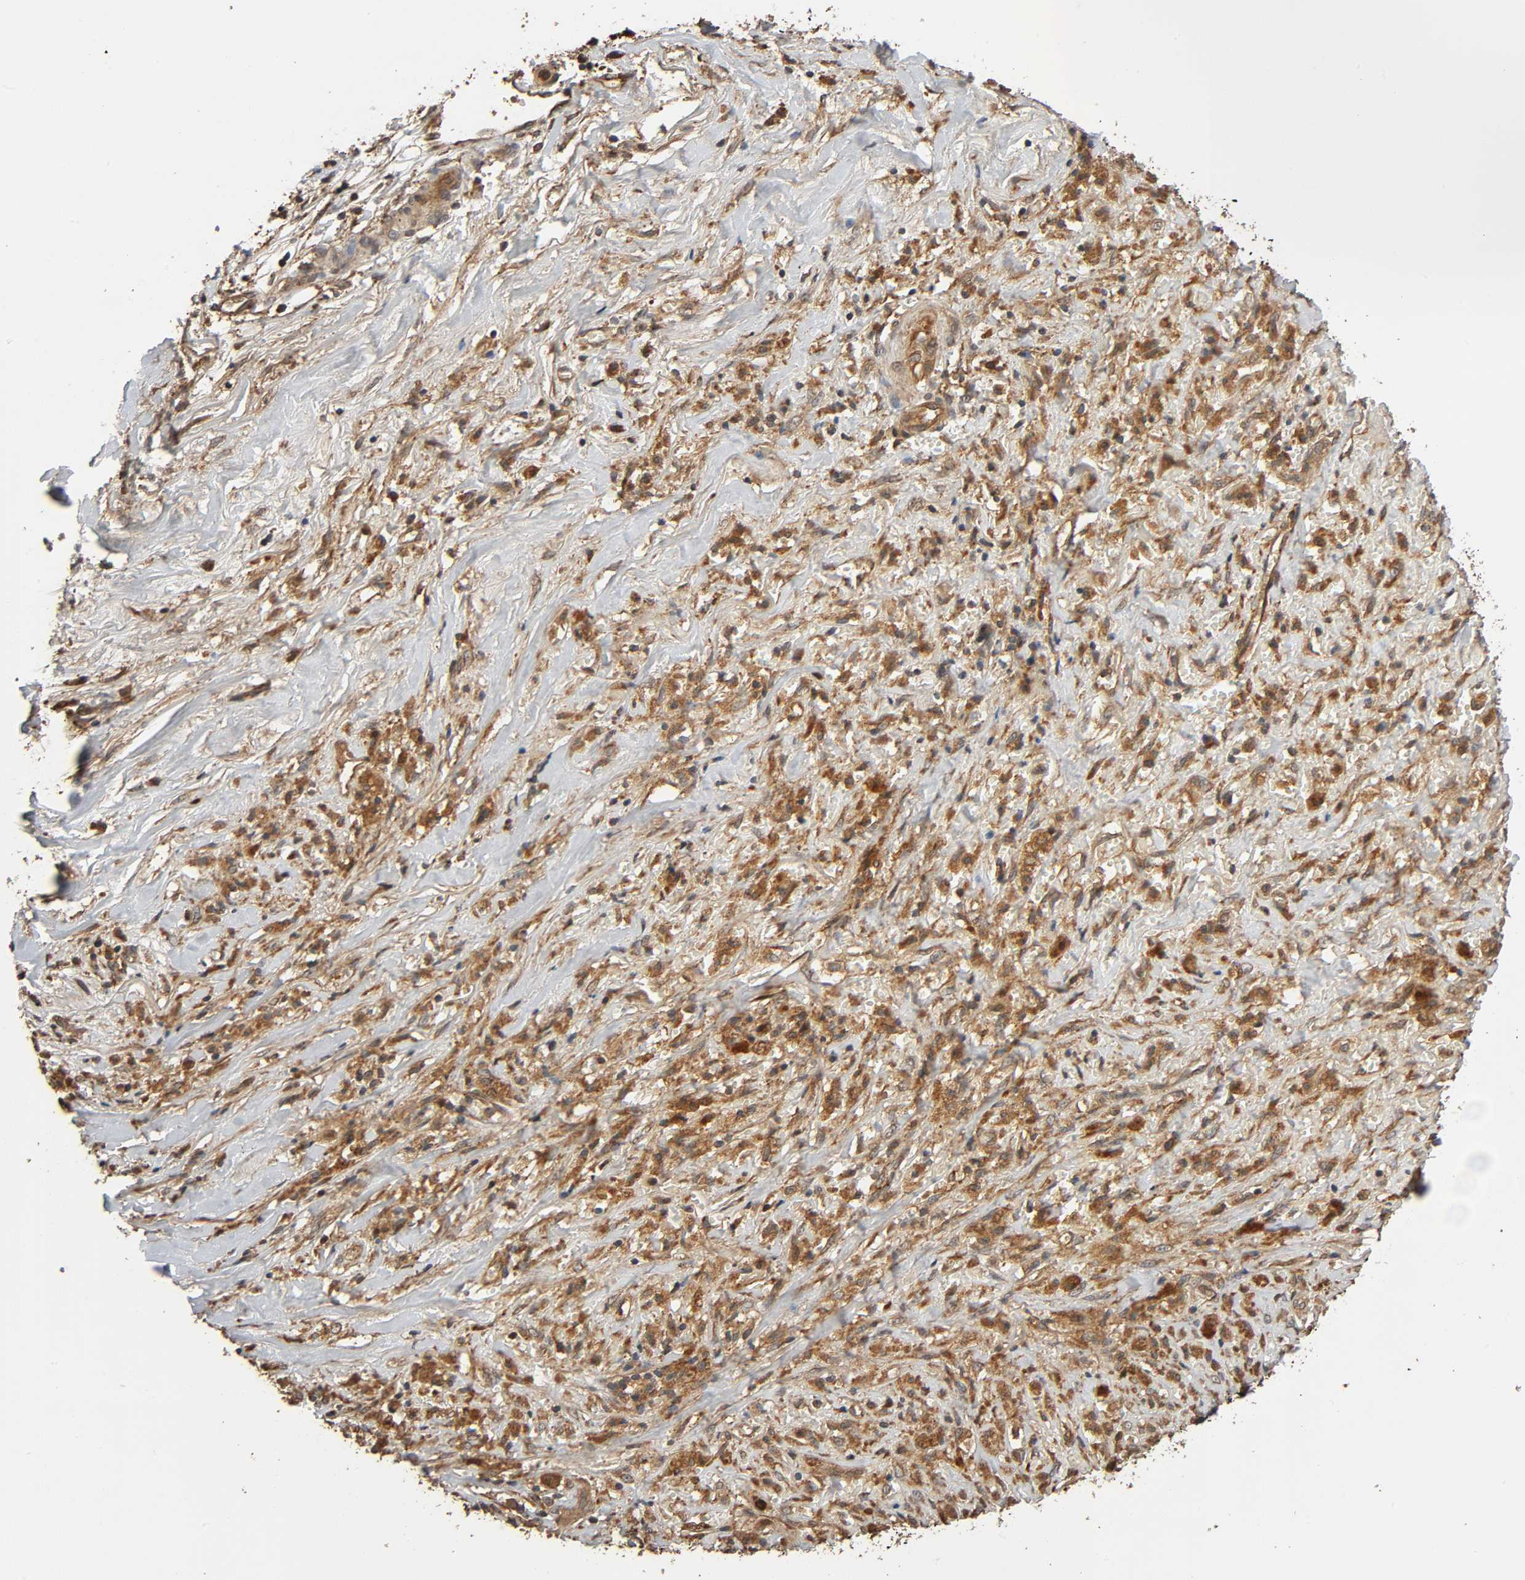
{"staining": {"intensity": "moderate", "quantity": ">75%", "location": "cytoplasmic/membranous"}, "tissue": "liver cancer", "cell_type": "Tumor cells", "image_type": "cancer", "snomed": [{"axis": "morphology", "description": "Cholangiocarcinoma"}, {"axis": "topography", "description": "Liver"}], "caption": "Brown immunohistochemical staining in liver cholangiocarcinoma reveals moderate cytoplasmic/membranous positivity in about >75% of tumor cells.", "gene": "MAP3K8", "patient": {"sex": "female", "age": 70}}